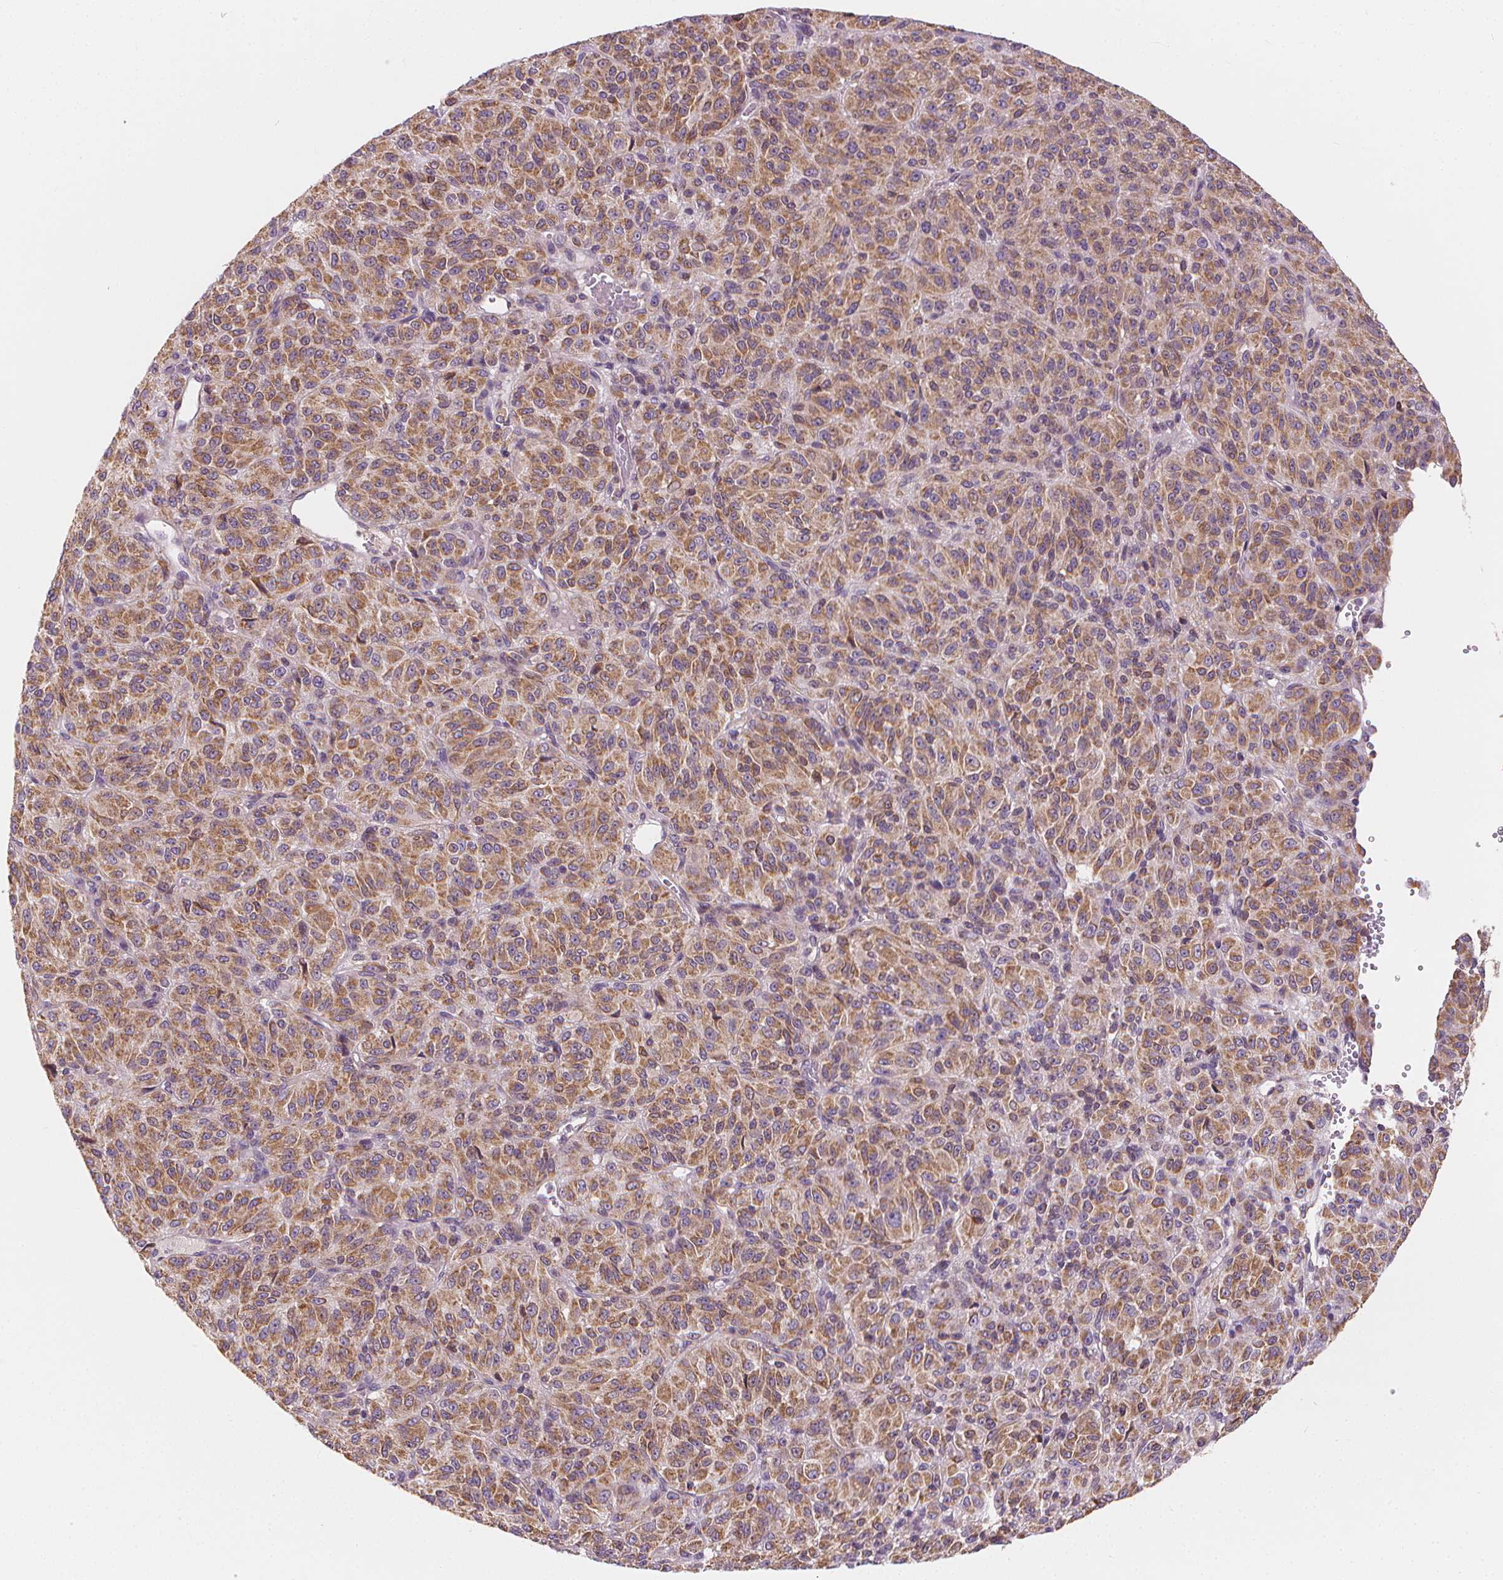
{"staining": {"intensity": "moderate", "quantity": ">75%", "location": "cytoplasmic/membranous"}, "tissue": "melanoma", "cell_type": "Tumor cells", "image_type": "cancer", "snomed": [{"axis": "morphology", "description": "Malignant melanoma, Metastatic site"}, {"axis": "topography", "description": "Brain"}], "caption": "An IHC image of tumor tissue is shown. Protein staining in brown labels moderate cytoplasmic/membranous positivity in malignant melanoma (metastatic site) within tumor cells. (DAB (3,3'-diaminobenzidine) IHC with brightfield microscopy, high magnification).", "gene": "RAB20", "patient": {"sex": "female", "age": 56}}